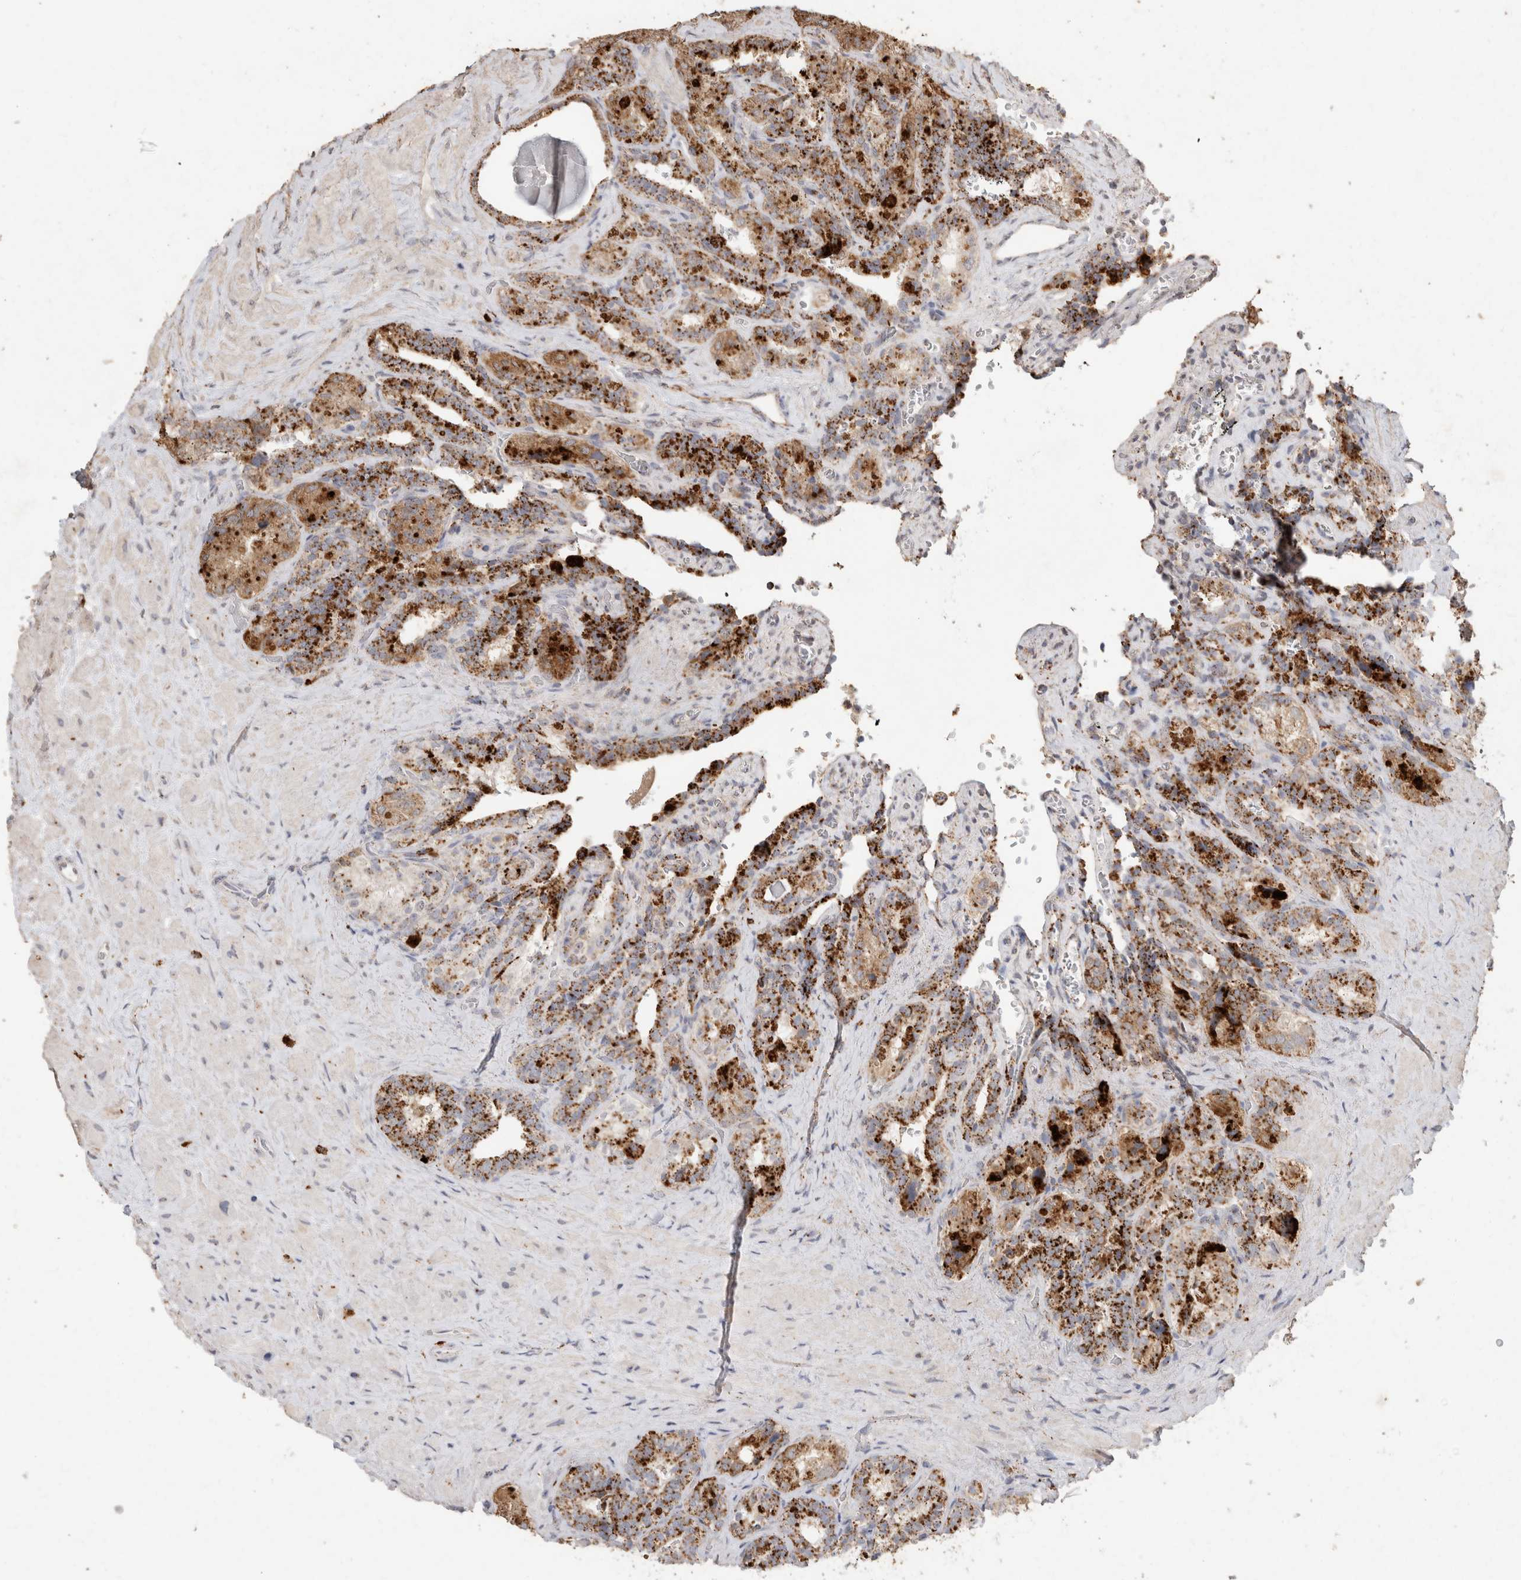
{"staining": {"intensity": "strong", "quantity": ">75%", "location": "cytoplasmic/membranous,nuclear"}, "tissue": "seminal vesicle", "cell_type": "Glandular cells", "image_type": "normal", "snomed": [{"axis": "morphology", "description": "Normal tissue, NOS"}, {"axis": "topography", "description": "Prostate"}, {"axis": "topography", "description": "Seminal veicle"}], "caption": "IHC (DAB) staining of normal seminal vesicle demonstrates strong cytoplasmic/membranous,nuclear protein expression in about >75% of glandular cells.", "gene": "ARSA", "patient": {"sex": "male", "age": 67}}